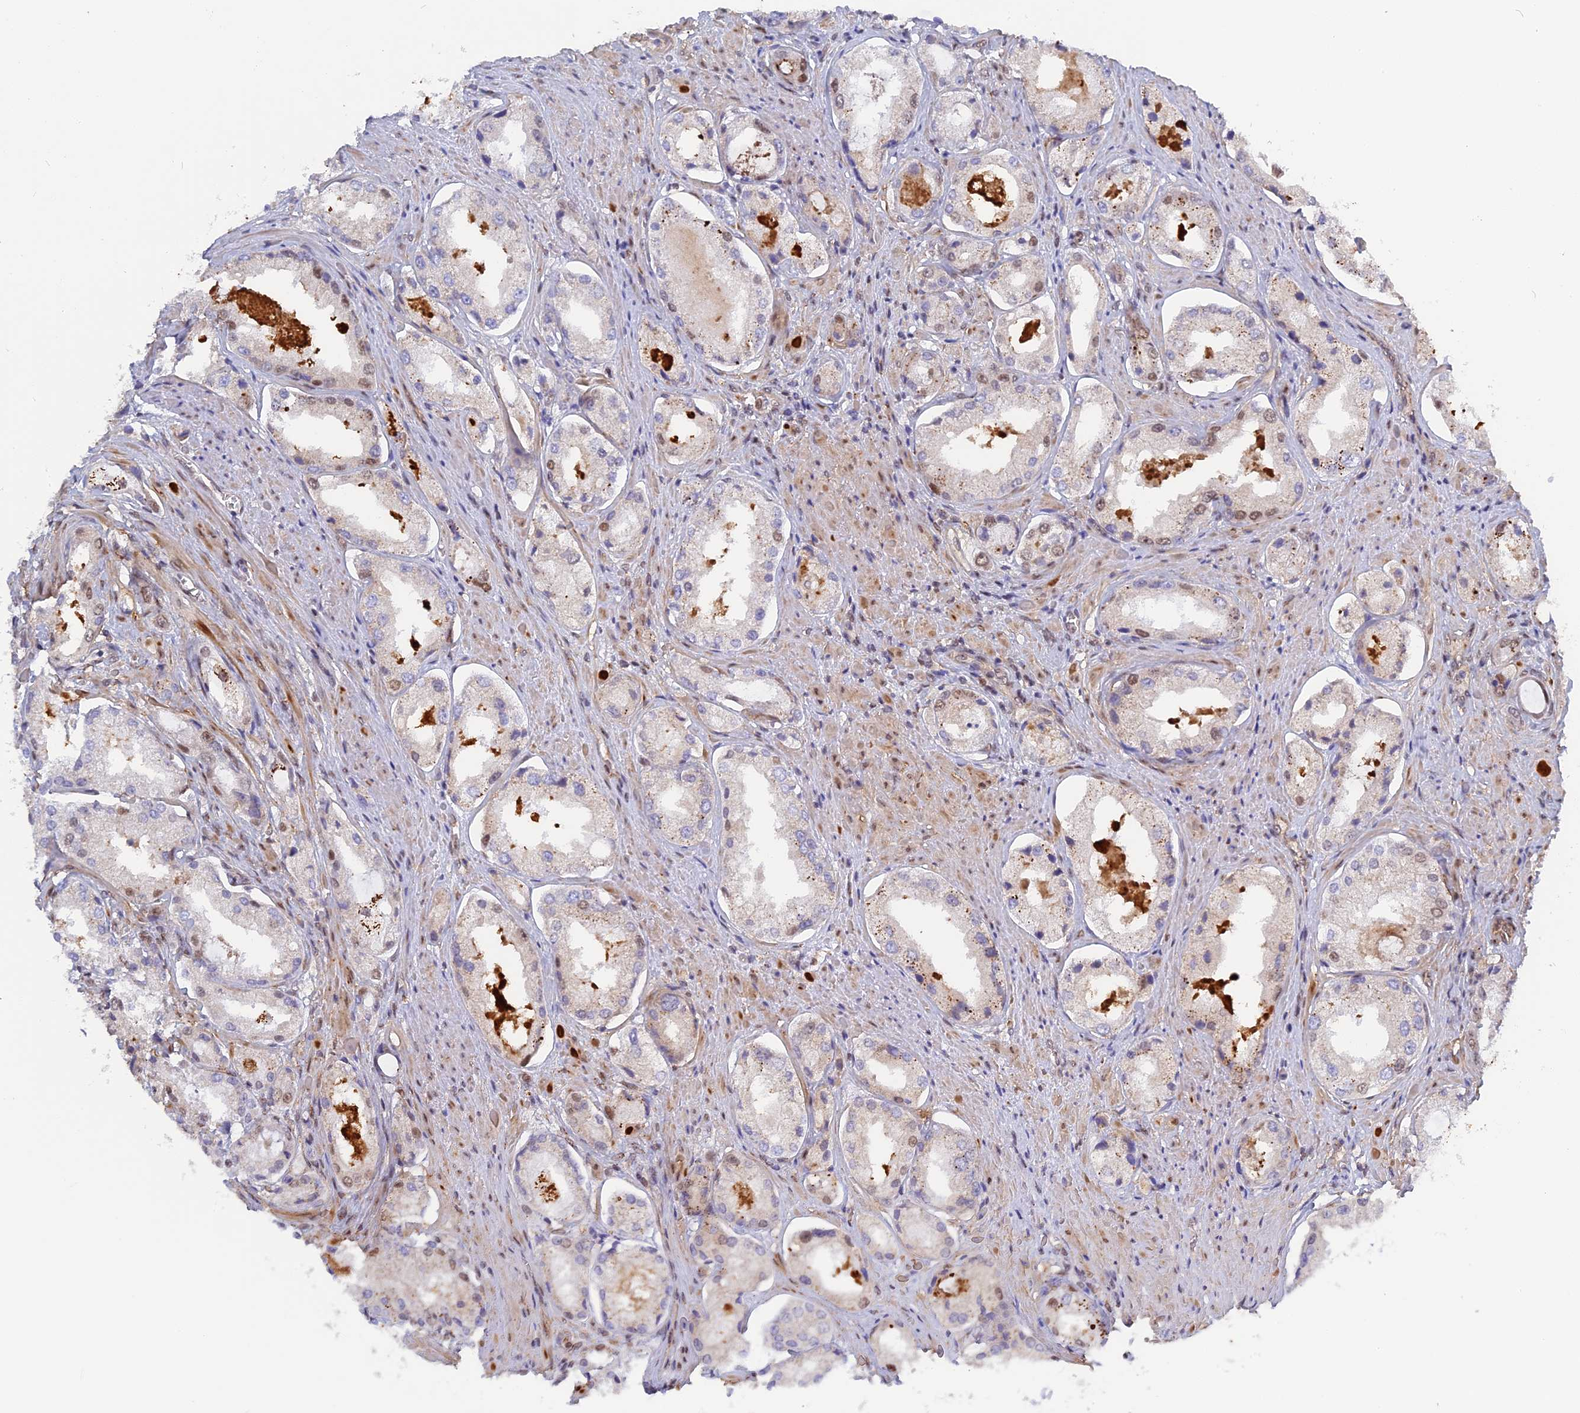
{"staining": {"intensity": "weak", "quantity": "25%-75%", "location": "nuclear"}, "tissue": "prostate cancer", "cell_type": "Tumor cells", "image_type": "cancer", "snomed": [{"axis": "morphology", "description": "Adenocarcinoma, Low grade"}, {"axis": "topography", "description": "Prostate"}], "caption": "Weak nuclear expression for a protein is identified in about 25%-75% of tumor cells of prostate adenocarcinoma (low-grade) using IHC.", "gene": "CCDC85A", "patient": {"sex": "male", "age": 68}}